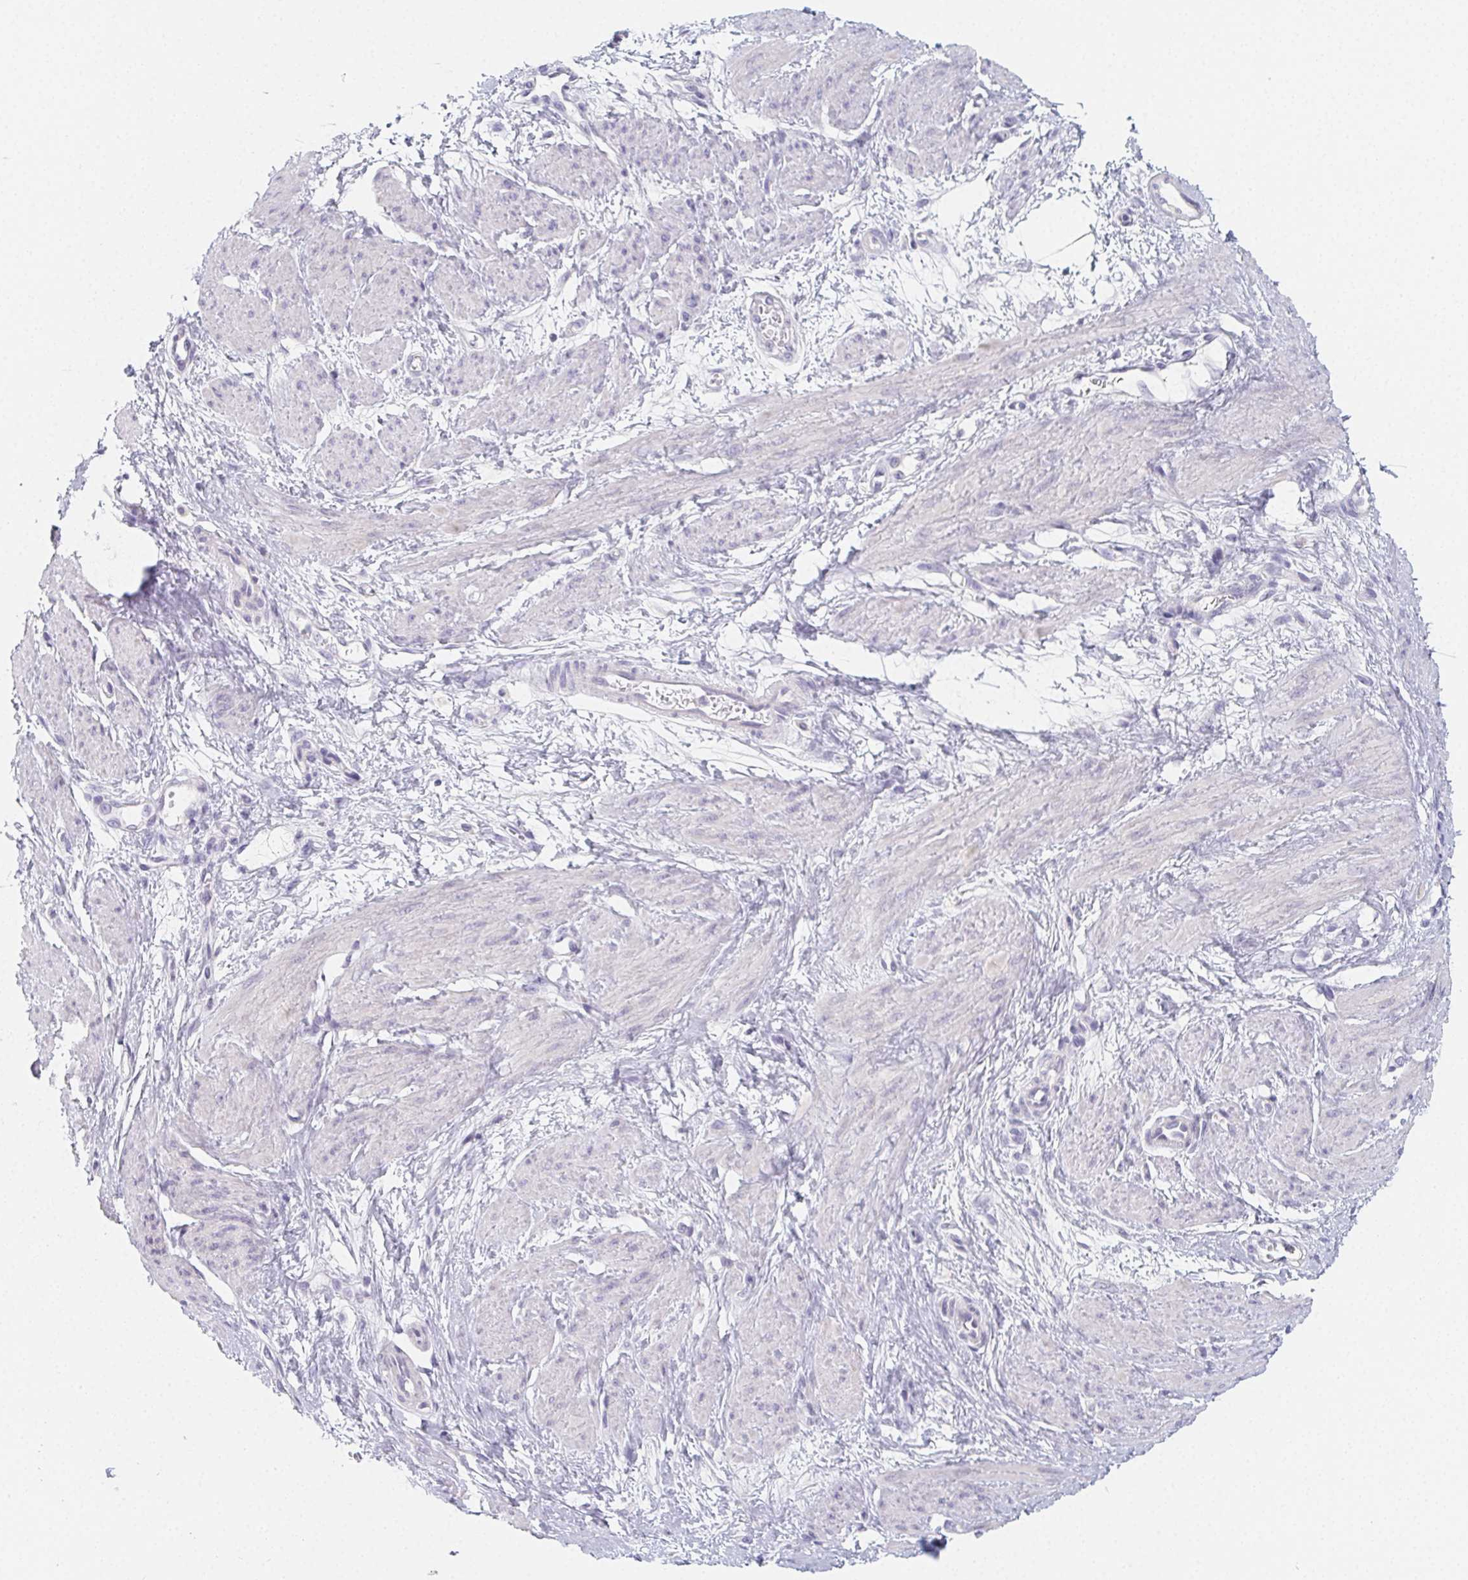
{"staining": {"intensity": "negative", "quantity": "none", "location": "none"}, "tissue": "smooth muscle", "cell_type": "Smooth muscle cells", "image_type": "normal", "snomed": [{"axis": "morphology", "description": "Normal tissue, NOS"}, {"axis": "topography", "description": "Smooth muscle"}, {"axis": "topography", "description": "Uterus"}], "caption": "IHC image of benign smooth muscle: smooth muscle stained with DAB (3,3'-diaminobenzidine) reveals no significant protein positivity in smooth muscle cells. The staining is performed using DAB (3,3'-diaminobenzidine) brown chromogen with nuclei counter-stained in using hematoxylin.", "gene": "GLIPR1L1", "patient": {"sex": "female", "age": 39}}